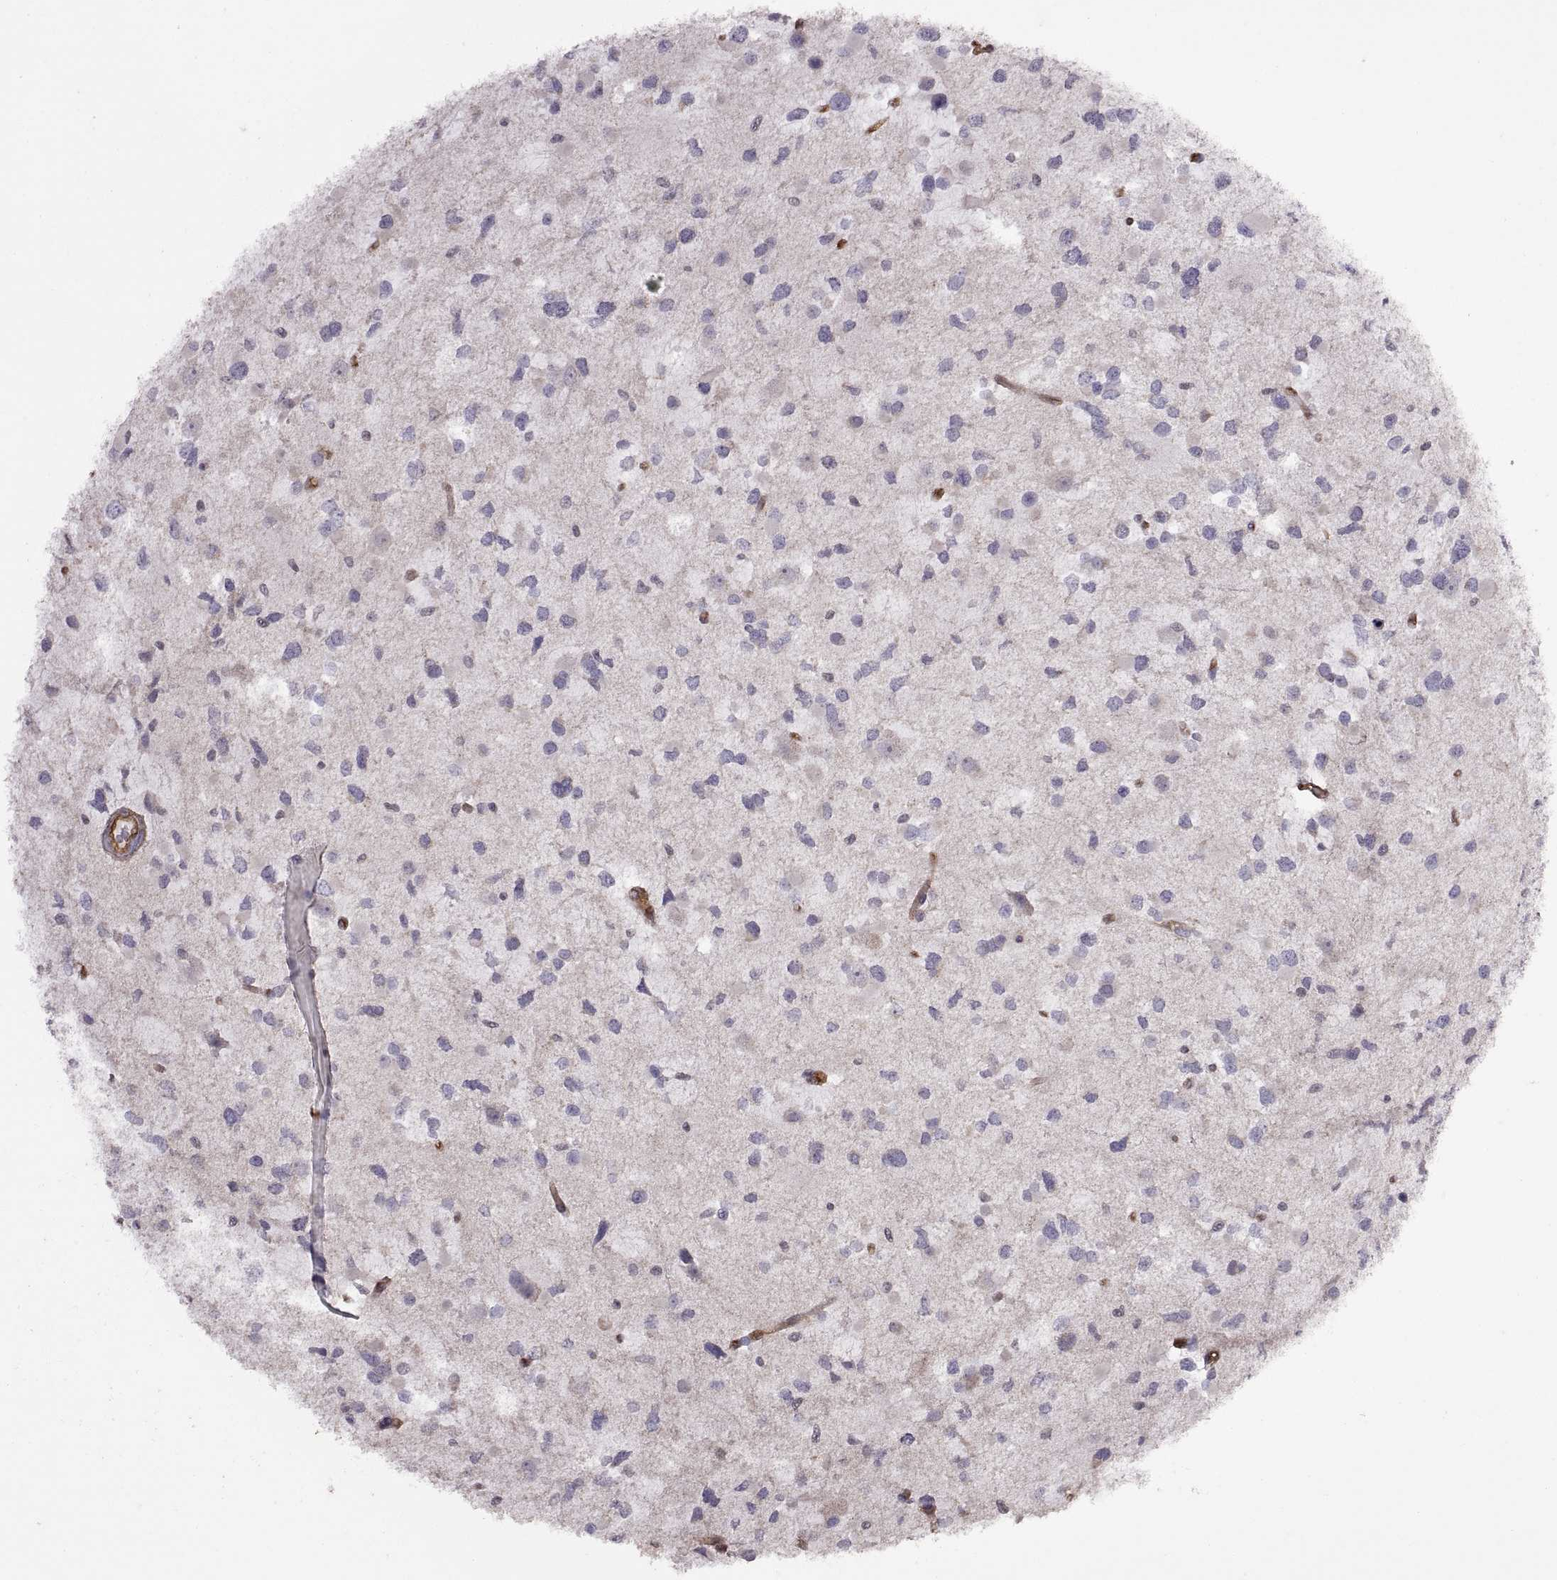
{"staining": {"intensity": "negative", "quantity": "none", "location": "none"}, "tissue": "glioma", "cell_type": "Tumor cells", "image_type": "cancer", "snomed": [{"axis": "morphology", "description": "Glioma, malignant, Low grade"}, {"axis": "topography", "description": "Brain"}], "caption": "Malignant glioma (low-grade) was stained to show a protein in brown. There is no significant staining in tumor cells.", "gene": "S100A10", "patient": {"sex": "female", "age": 32}}